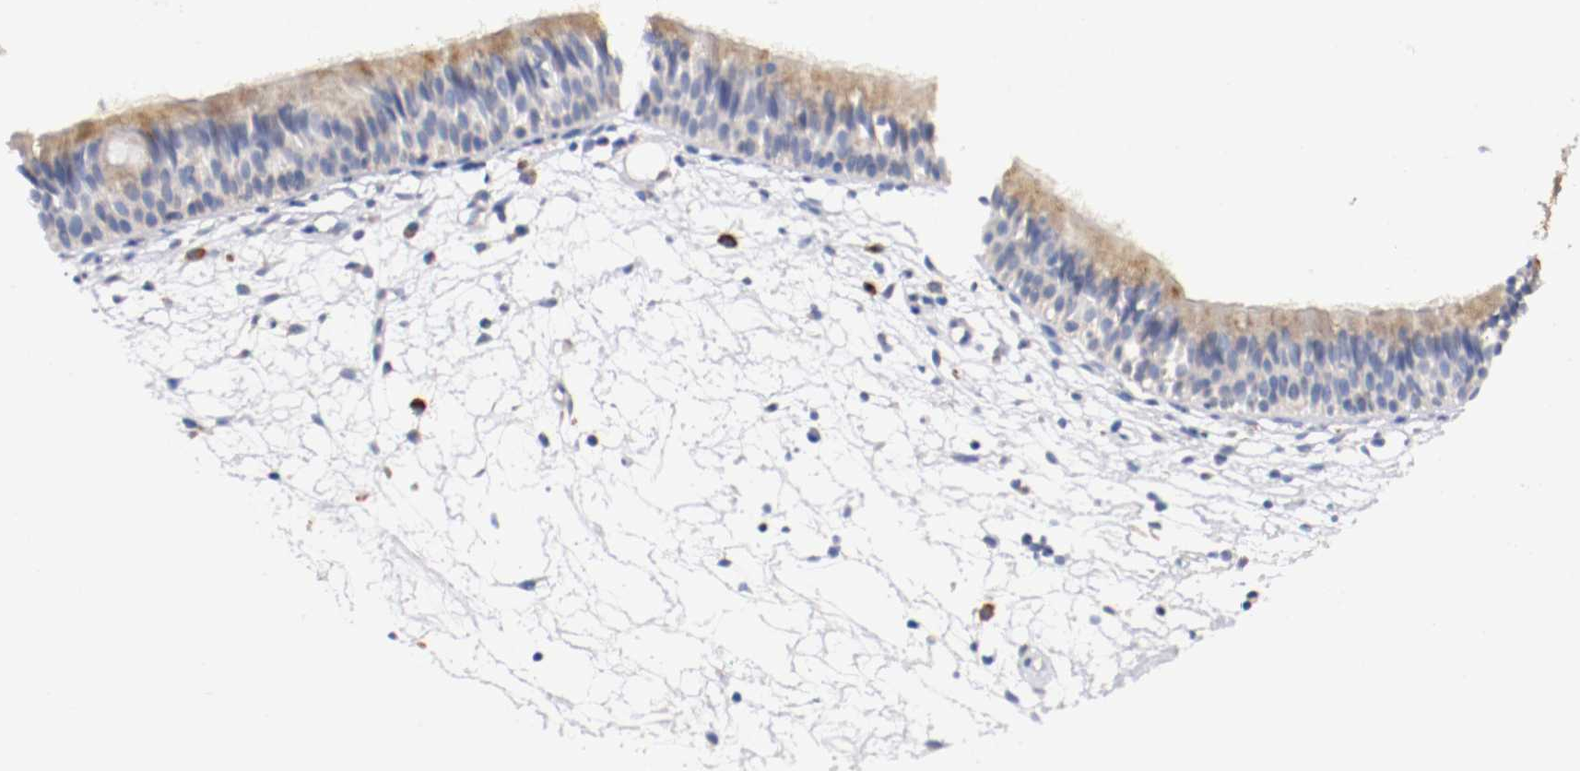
{"staining": {"intensity": "moderate", "quantity": ">75%", "location": "cytoplasmic/membranous"}, "tissue": "nasopharynx", "cell_type": "Respiratory epithelial cells", "image_type": "normal", "snomed": [{"axis": "morphology", "description": "Normal tissue, NOS"}, {"axis": "topography", "description": "Nasopharynx"}], "caption": "Immunohistochemistry of normal nasopharynx displays medium levels of moderate cytoplasmic/membranous positivity in about >75% of respiratory epithelial cells. The staining was performed using DAB (3,3'-diaminobenzidine) to visualize the protein expression in brown, while the nuclei were stained in blue with hematoxylin (Magnification: 20x).", "gene": "TRAF2", "patient": {"sex": "female", "age": 54}}